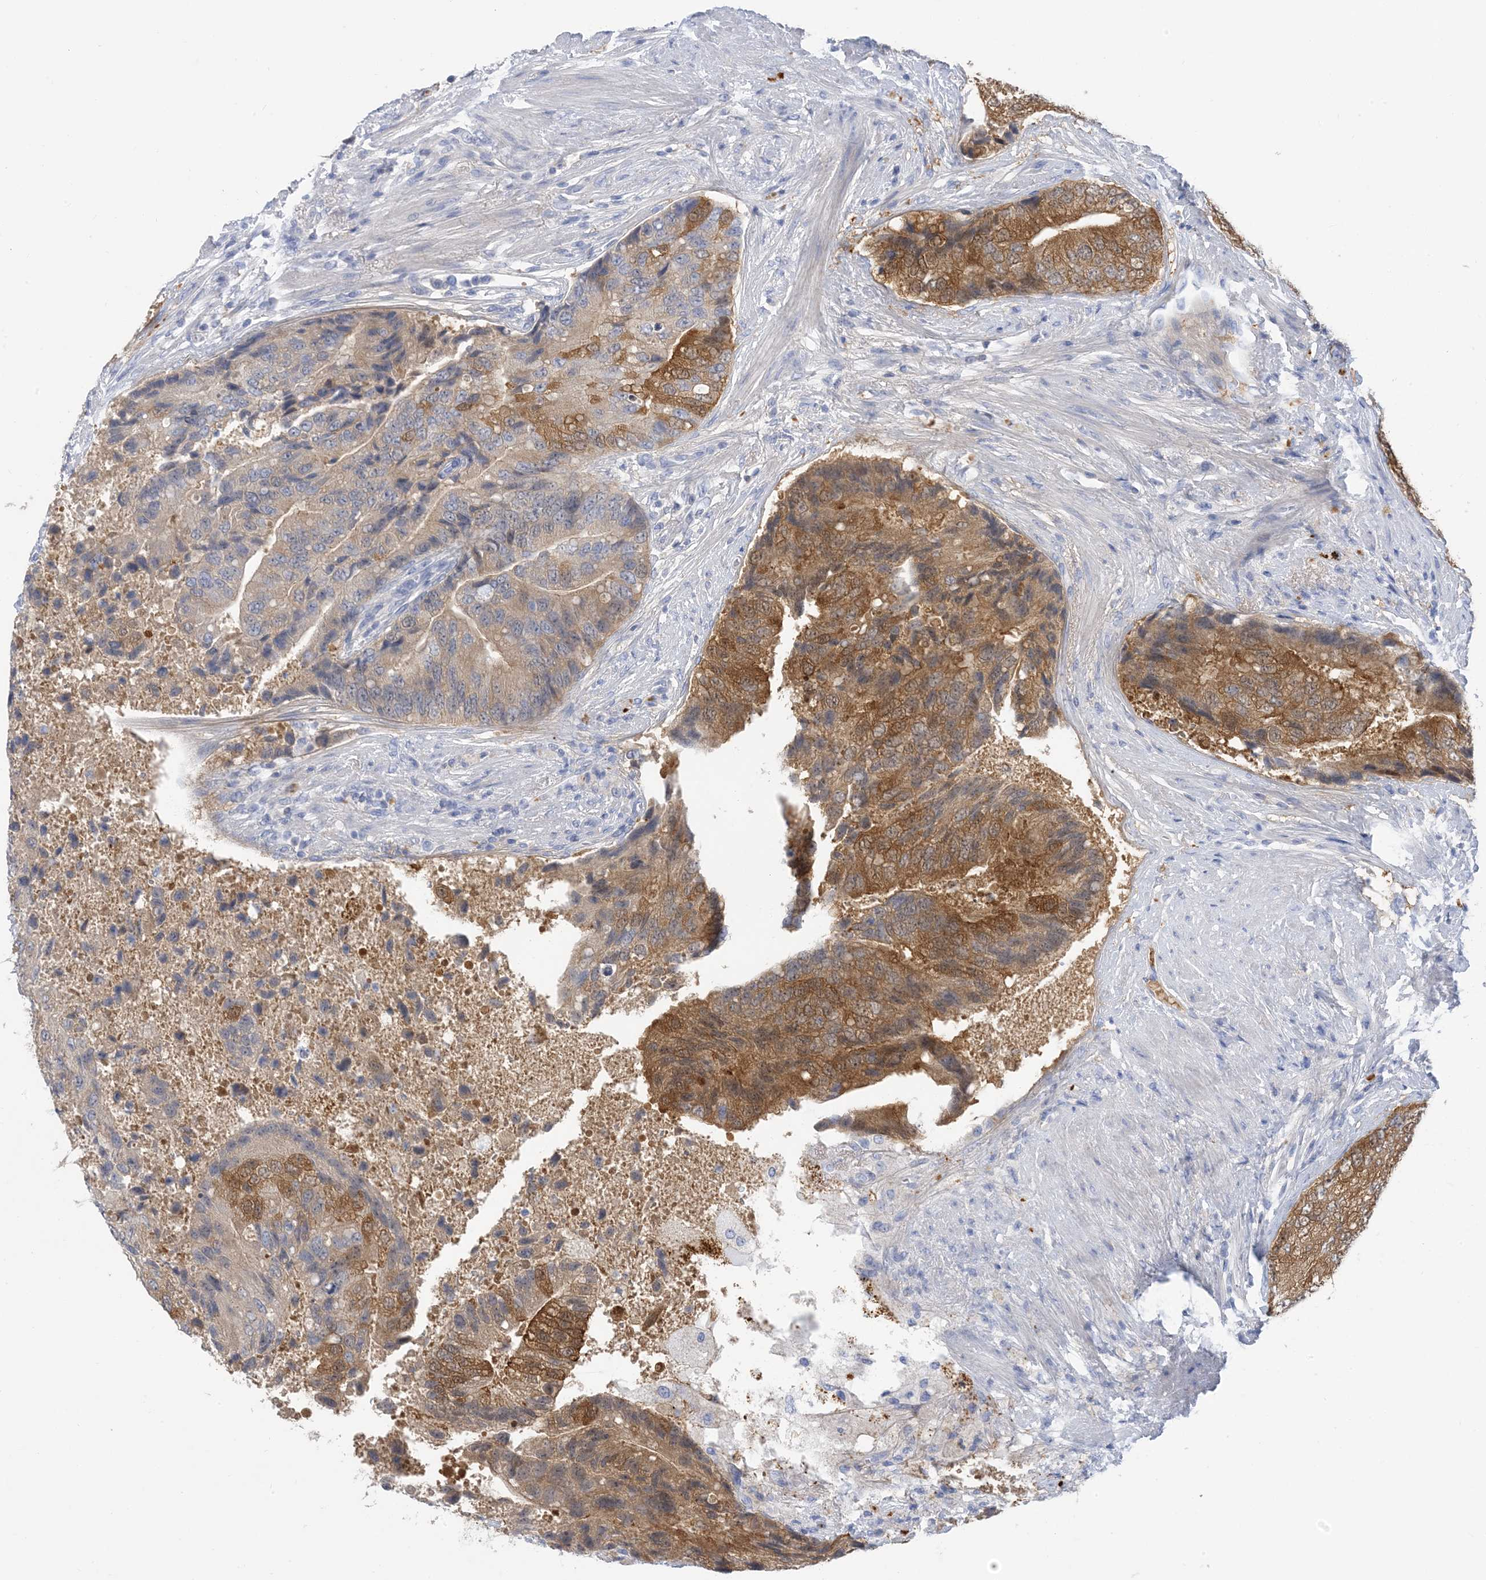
{"staining": {"intensity": "moderate", "quantity": ">75%", "location": "cytoplasmic/membranous"}, "tissue": "prostate cancer", "cell_type": "Tumor cells", "image_type": "cancer", "snomed": [{"axis": "morphology", "description": "Adenocarcinoma, High grade"}, {"axis": "topography", "description": "Prostate"}], "caption": "Protein positivity by IHC demonstrates moderate cytoplasmic/membranous positivity in about >75% of tumor cells in adenocarcinoma (high-grade) (prostate). The staining was performed using DAB (3,3'-diaminobenzidine), with brown indicating positive protein expression. Nuclei are stained blue with hematoxylin.", "gene": "SH3YL1", "patient": {"sex": "male", "age": 70}}